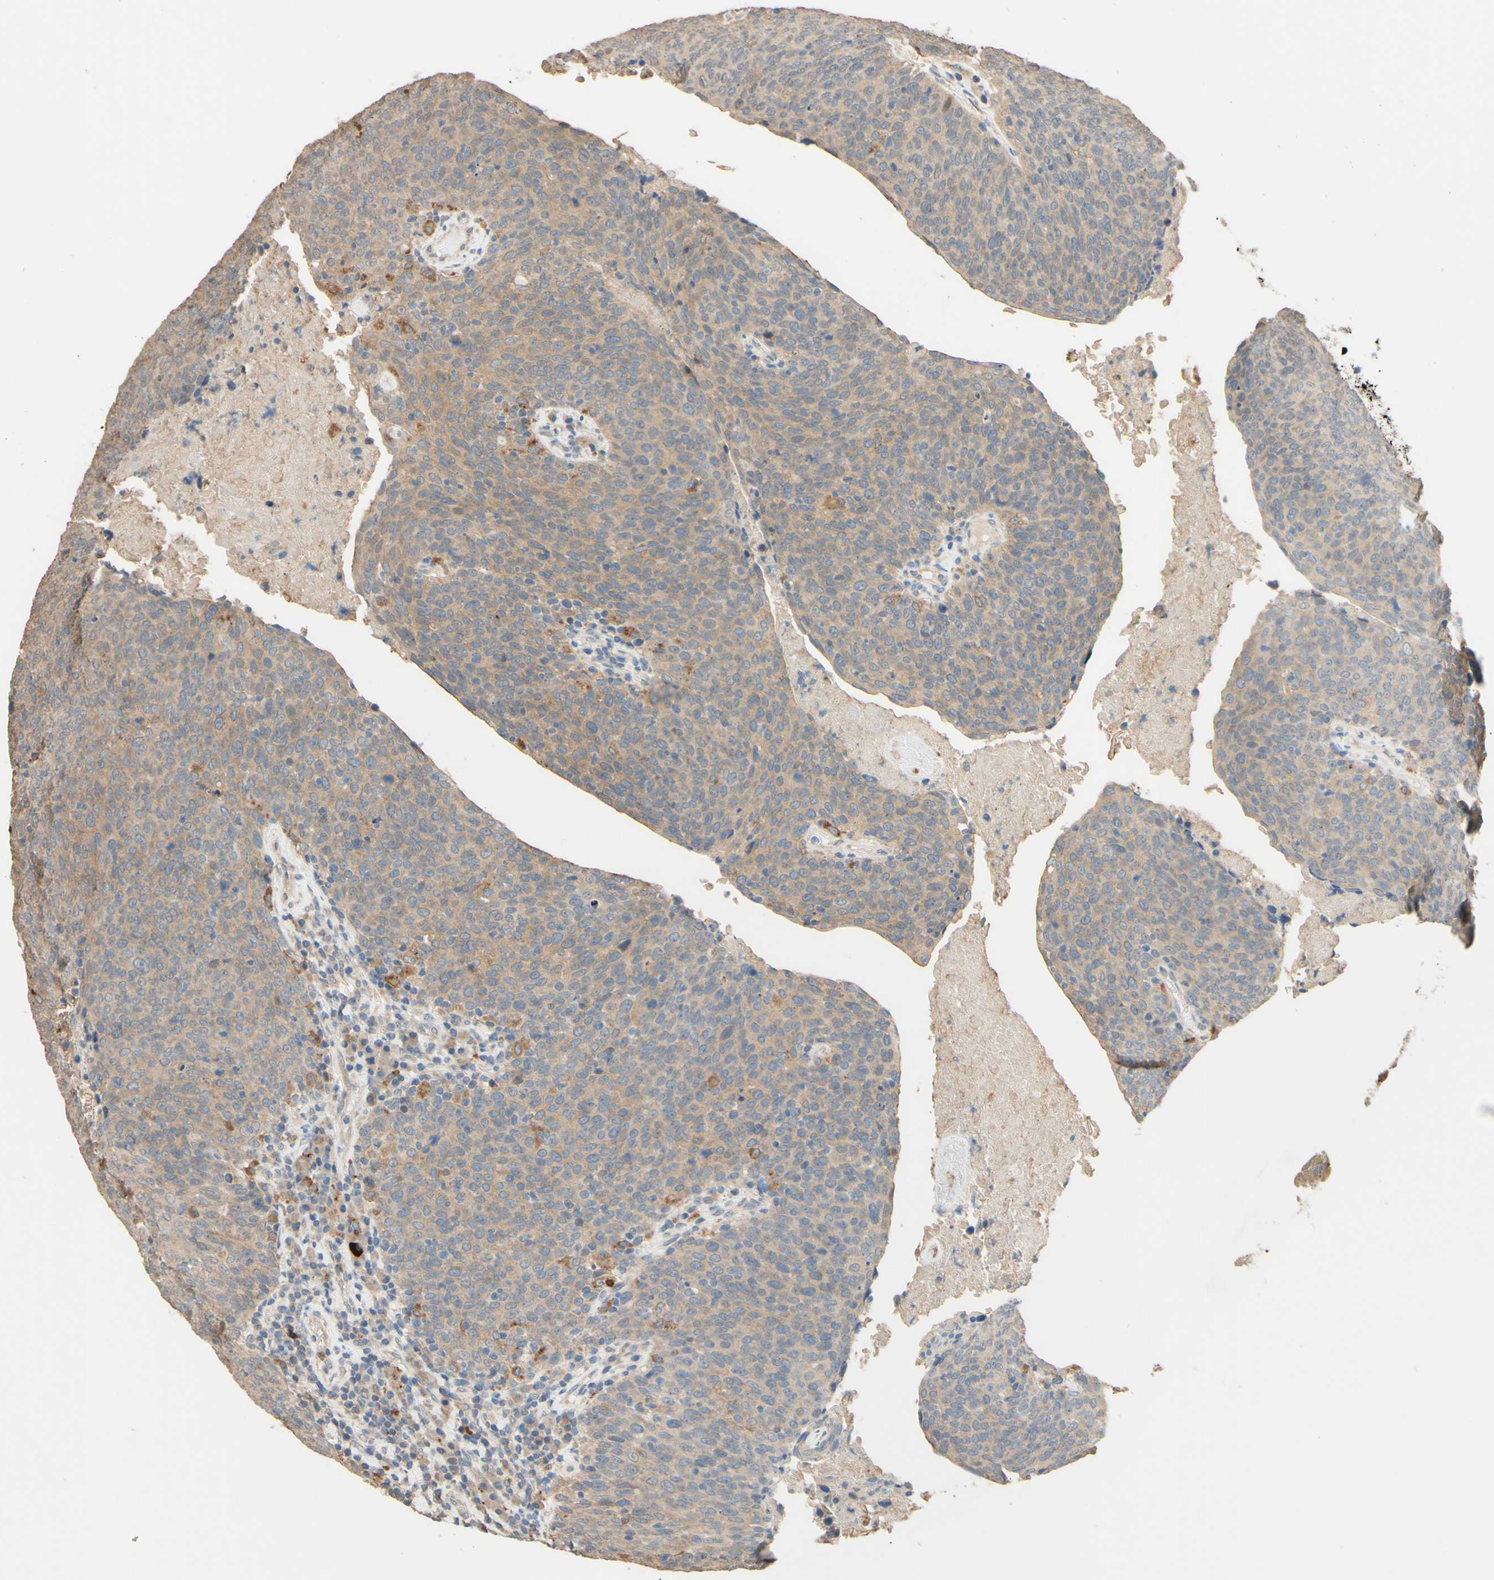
{"staining": {"intensity": "weak", "quantity": ">75%", "location": "cytoplasmic/membranous"}, "tissue": "head and neck cancer", "cell_type": "Tumor cells", "image_type": "cancer", "snomed": [{"axis": "morphology", "description": "Squamous cell carcinoma, NOS"}, {"axis": "morphology", "description": "Squamous cell carcinoma, metastatic, NOS"}, {"axis": "topography", "description": "Lymph node"}, {"axis": "topography", "description": "Head-Neck"}], "caption": "Immunohistochemical staining of metastatic squamous cell carcinoma (head and neck) displays low levels of weak cytoplasmic/membranous positivity in about >75% of tumor cells. Using DAB (brown) and hematoxylin (blue) stains, captured at high magnification using brightfield microscopy.", "gene": "SMIM19", "patient": {"sex": "male", "age": 62}}